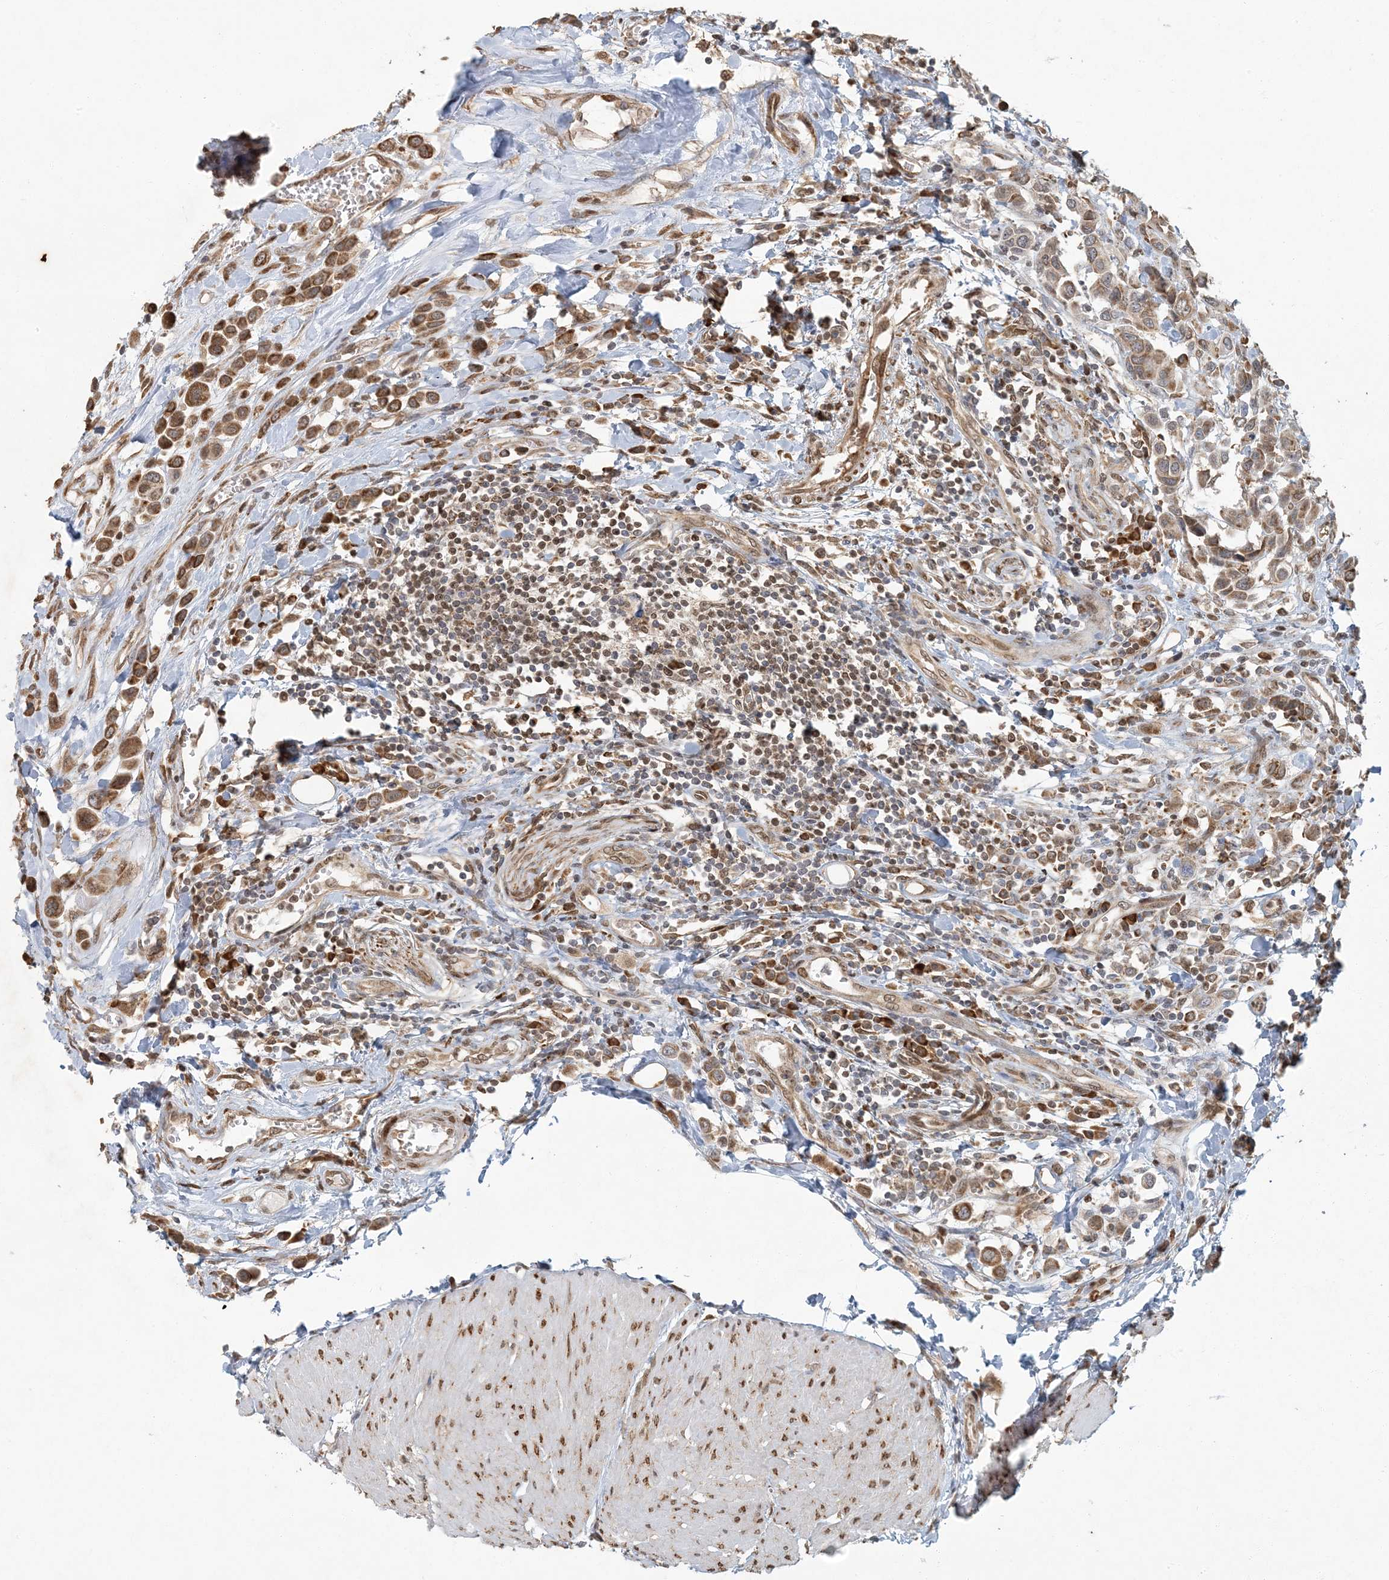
{"staining": {"intensity": "moderate", "quantity": ">75%", "location": "cytoplasmic/membranous"}, "tissue": "urothelial cancer", "cell_type": "Tumor cells", "image_type": "cancer", "snomed": [{"axis": "morphology", "description": "Urothelial carcinoma, High grade"}, {"axis": "topography", "description": "Urinary bladder"}], "caption": "Protein analysis of urothelial cancer tissue shows moderate cytoplasmic/membranous positivity in about >75% of tumor cells.", "gene": "AK9", "patient": {"sex": "male", "age": 50}}